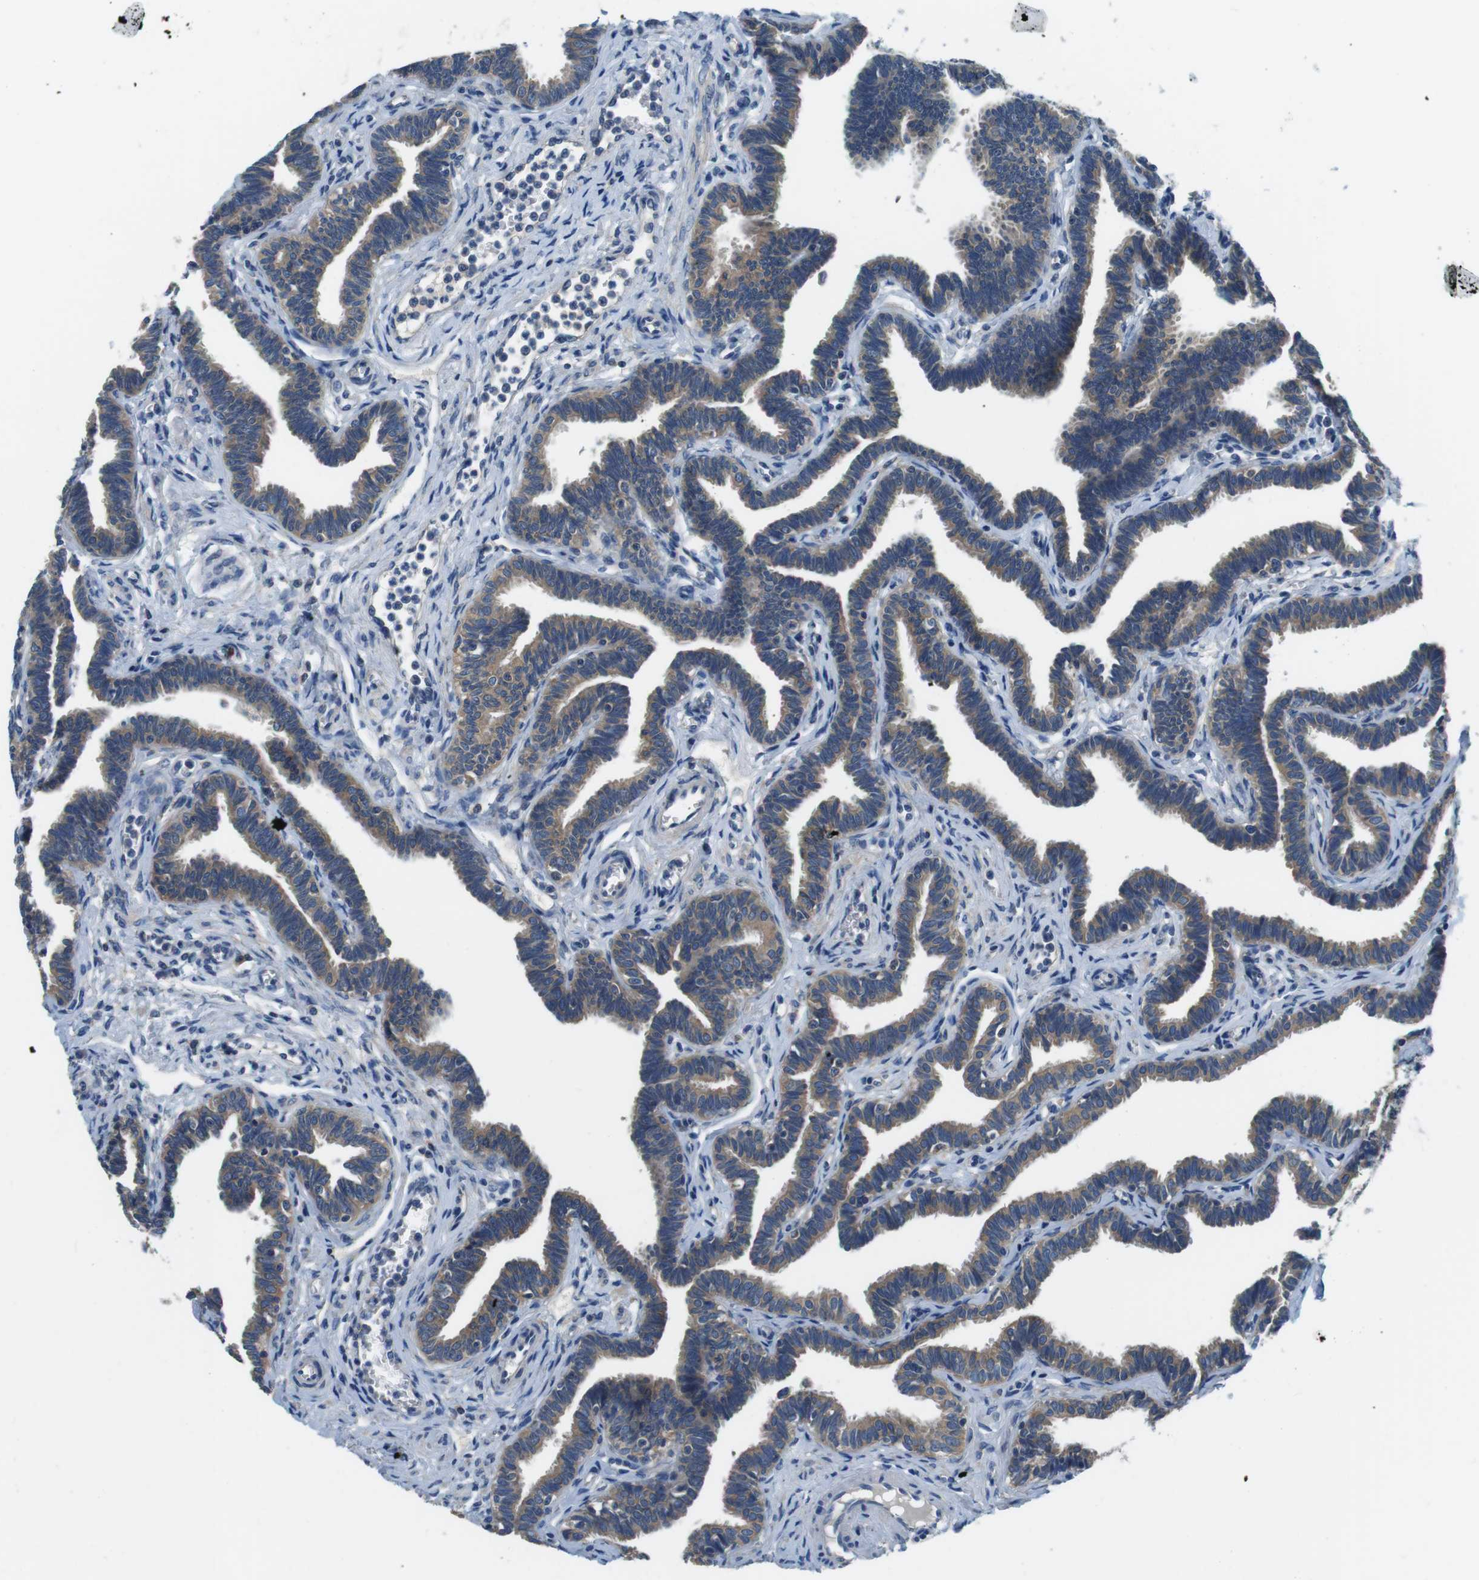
{"staining": {"intensity": "moderate", "quantity": ">75%", "location": "cytoplasmic/membranous"}, "tissue": "fallopian tube", "cell_type": "Glandular cells", "image_type": "normal", "snomed": [{"axis": "morphology", "description": "Normal tissue, NOS"}, {"axis": "topography", "description": "Fallopian tube"}, {"axis": "topography", "description": "Ovary"}], "caption": "Immunohistochemistry staining of benign fallopian tube, which reveals medium levels of moderate cytoplasmic/membranous positivity in approximately >75% of glandular cells indicating moderate cytoplasmic/membranous protein staining. The staining was performed using DAB (3,3'-diaminobenzidine) (brown) for protein detection and nuclei were counterstained in hematoxylin (blue).", "gene": "DENND4C", "patient": {"sex": "female", "age": 23}}